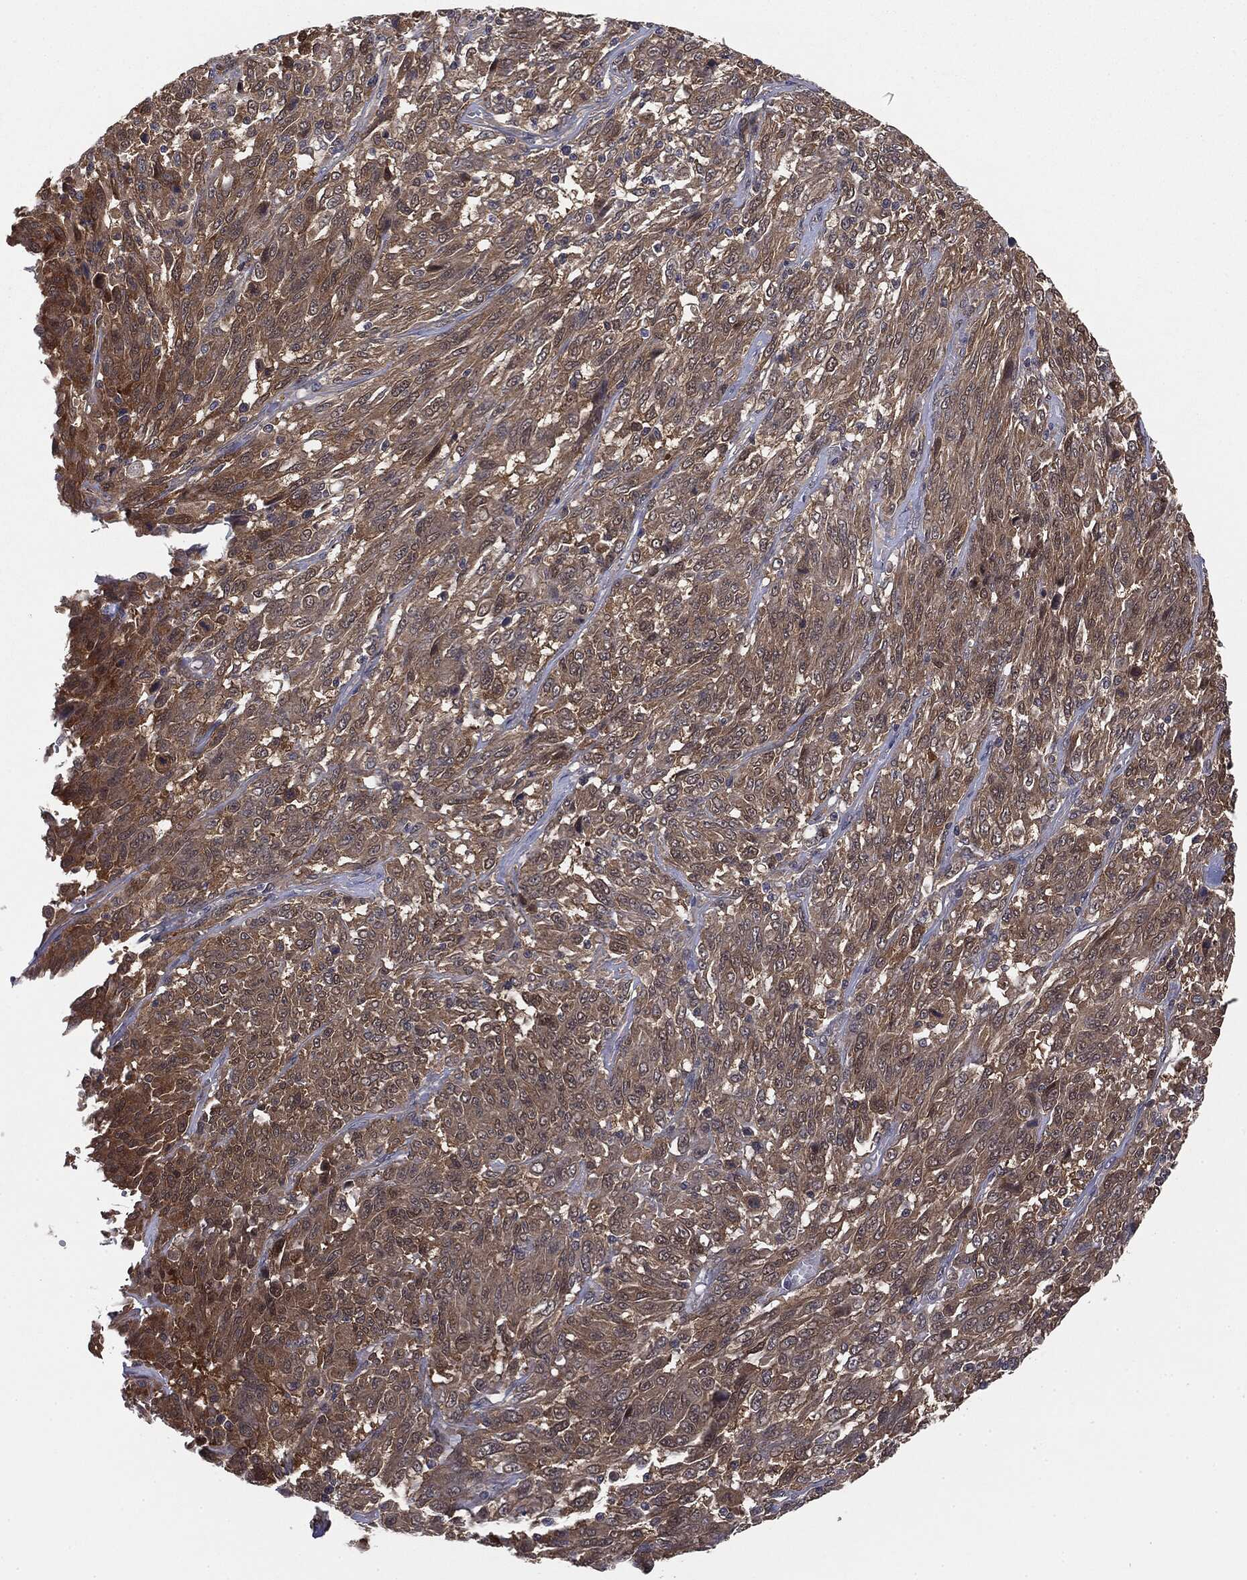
{"staining": {"intensity": "moderate", "quantity": ">75%", "location": "cytoplasmic/membranous"}, "tissue": "melanoma", "cell_type": "Tumor cells", "image_type": "cancer", "snomed": [{"axis": "morphology", "description": "Malignant melanoma, NOS"}, {"axis": "topography", "description": "Skin"}], "caption": "Immunohistochemical staining of malignant melanoma displays moderate cytoplasmic/membranous protein positivity in about >75% of tumor cells.", "gene": "KRT7", "patient": {"sex": "female", "age": 91}}